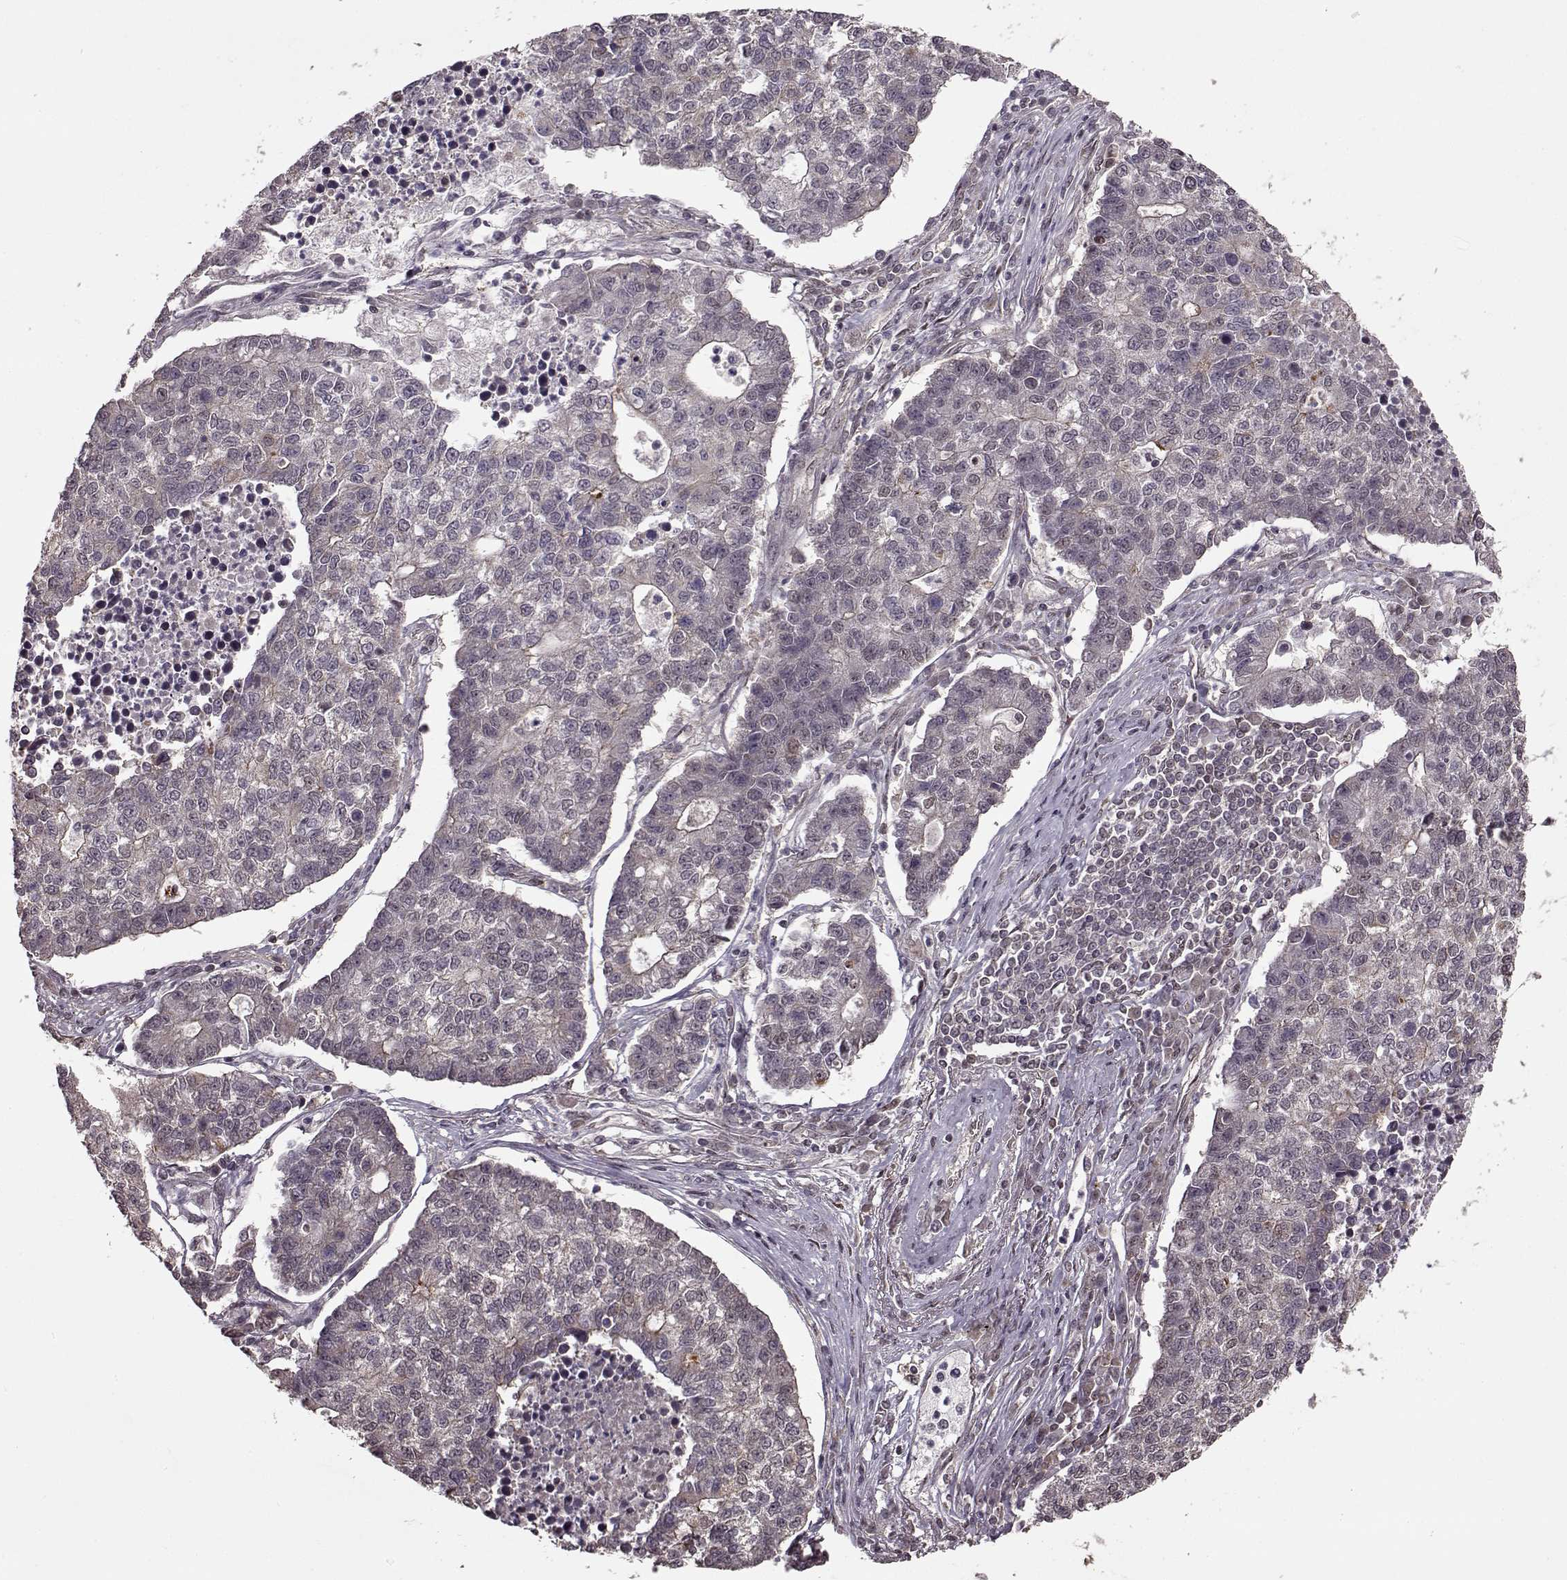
{"staining": {"intensity": "weak", "quantity": "<25%", "location": "cytoplasmic/membranous"}, "tissue": "lung cancer", "cell_type": "Tumor cells", "image_type": "cancer", "snomed": [{"axis": "morphology", "description": "Adenocarcinoma, NOS"}, {"axis": "topography", "description": "Lung"}], "caption": "There is no significant positivity in tumor cells of lung adenocarcinoma.", "gene": "FTO", "patient": {"sex": "male", "age": 57}}